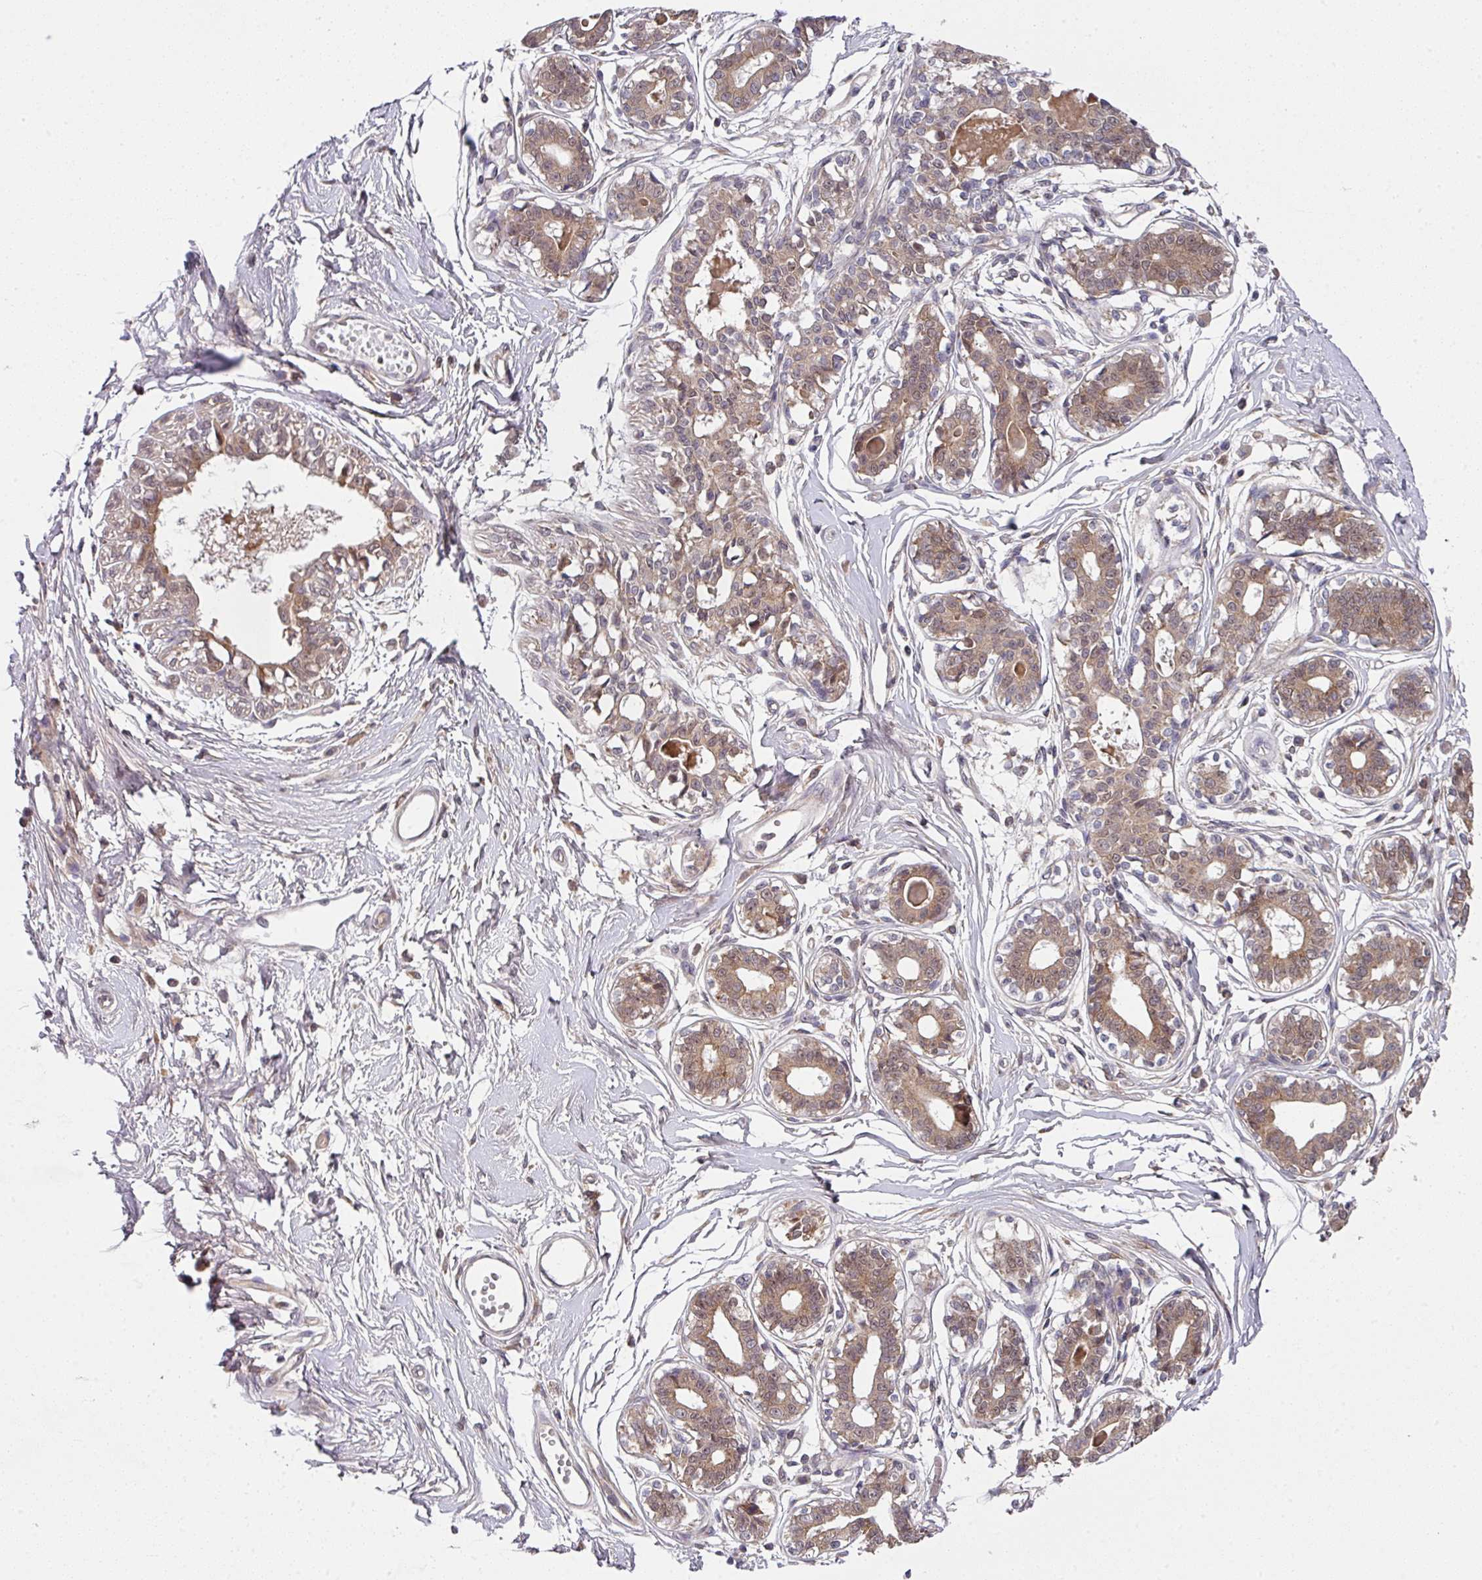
{"staining": {"intensity": "moderate", "quantity": ">75%", "location": "cytoplasmic/membranous,nuclear"}, "tissue": "breast", "cell_type": "Glandular cells", "image_type": "normal", "snomed": [{"axis": "morphology", "description": "Normal tissue, NOS"}, {"axis": "topography", "description": "Breast"}], "caption": "The histopathology image displays staining of benign breast, revealing moderate cytoplasmic/membranous,nuclear protein positivity (brown color) within glandular cells.", "gene": "CAMLG", "patient": {"sex": "female", "age": 45}}